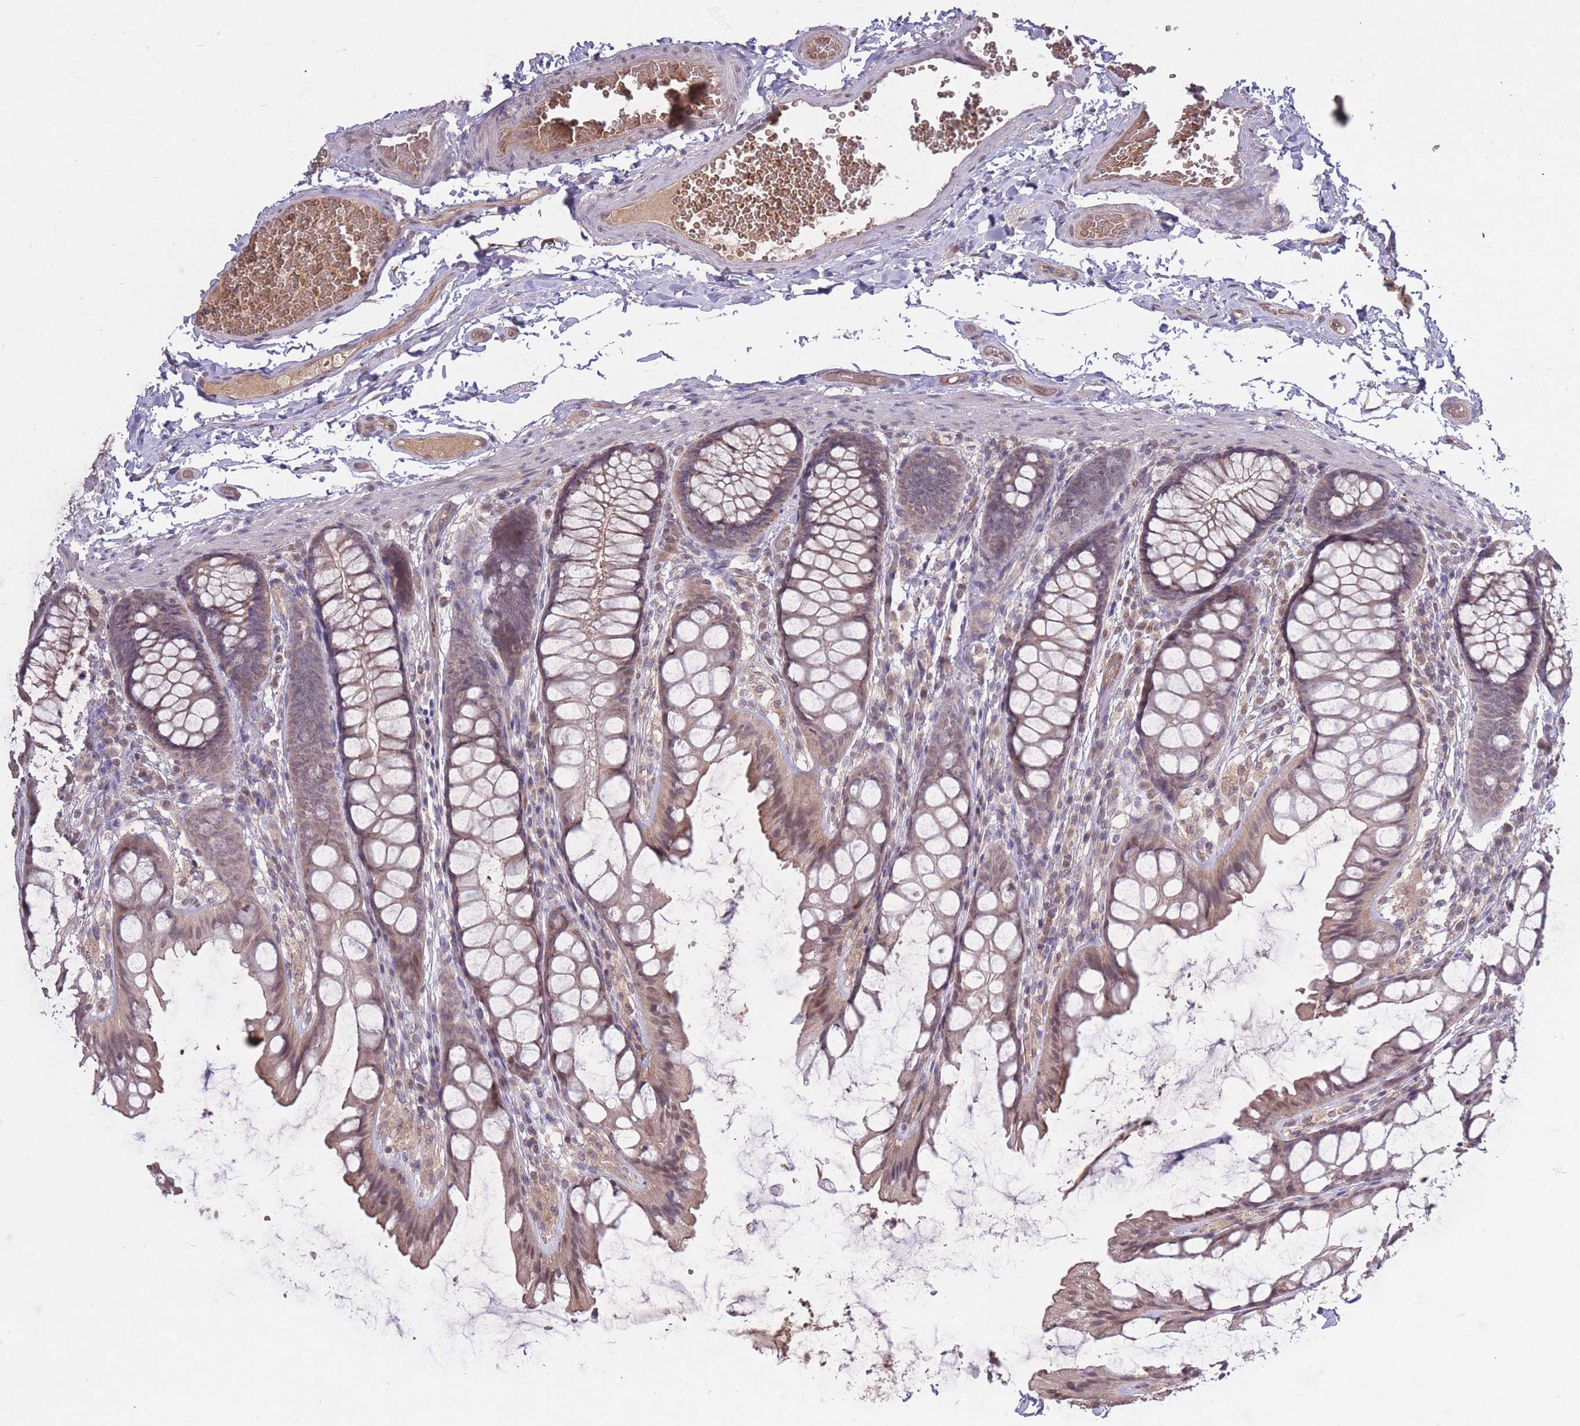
{"staining": {"intensity": "weak", "quantity": ">75%", "location": "cytoplasmic/membranous"}, "tissue": "colon", "cell_type": "Endothelial cells", "image_type": "normal", "snomed": [{"axis": "morphology", "description": "Normal tissue, NOS"}, {"axis": "topography", "description": "Colon"}], "caption": "A low amount of weak cytoplasmic/membranous expression is seen in approximately >75% of endothelial cells in normal colon.", "gene": "ADCYAP1R1", "patient": {"sex": "male", "age": 47}}